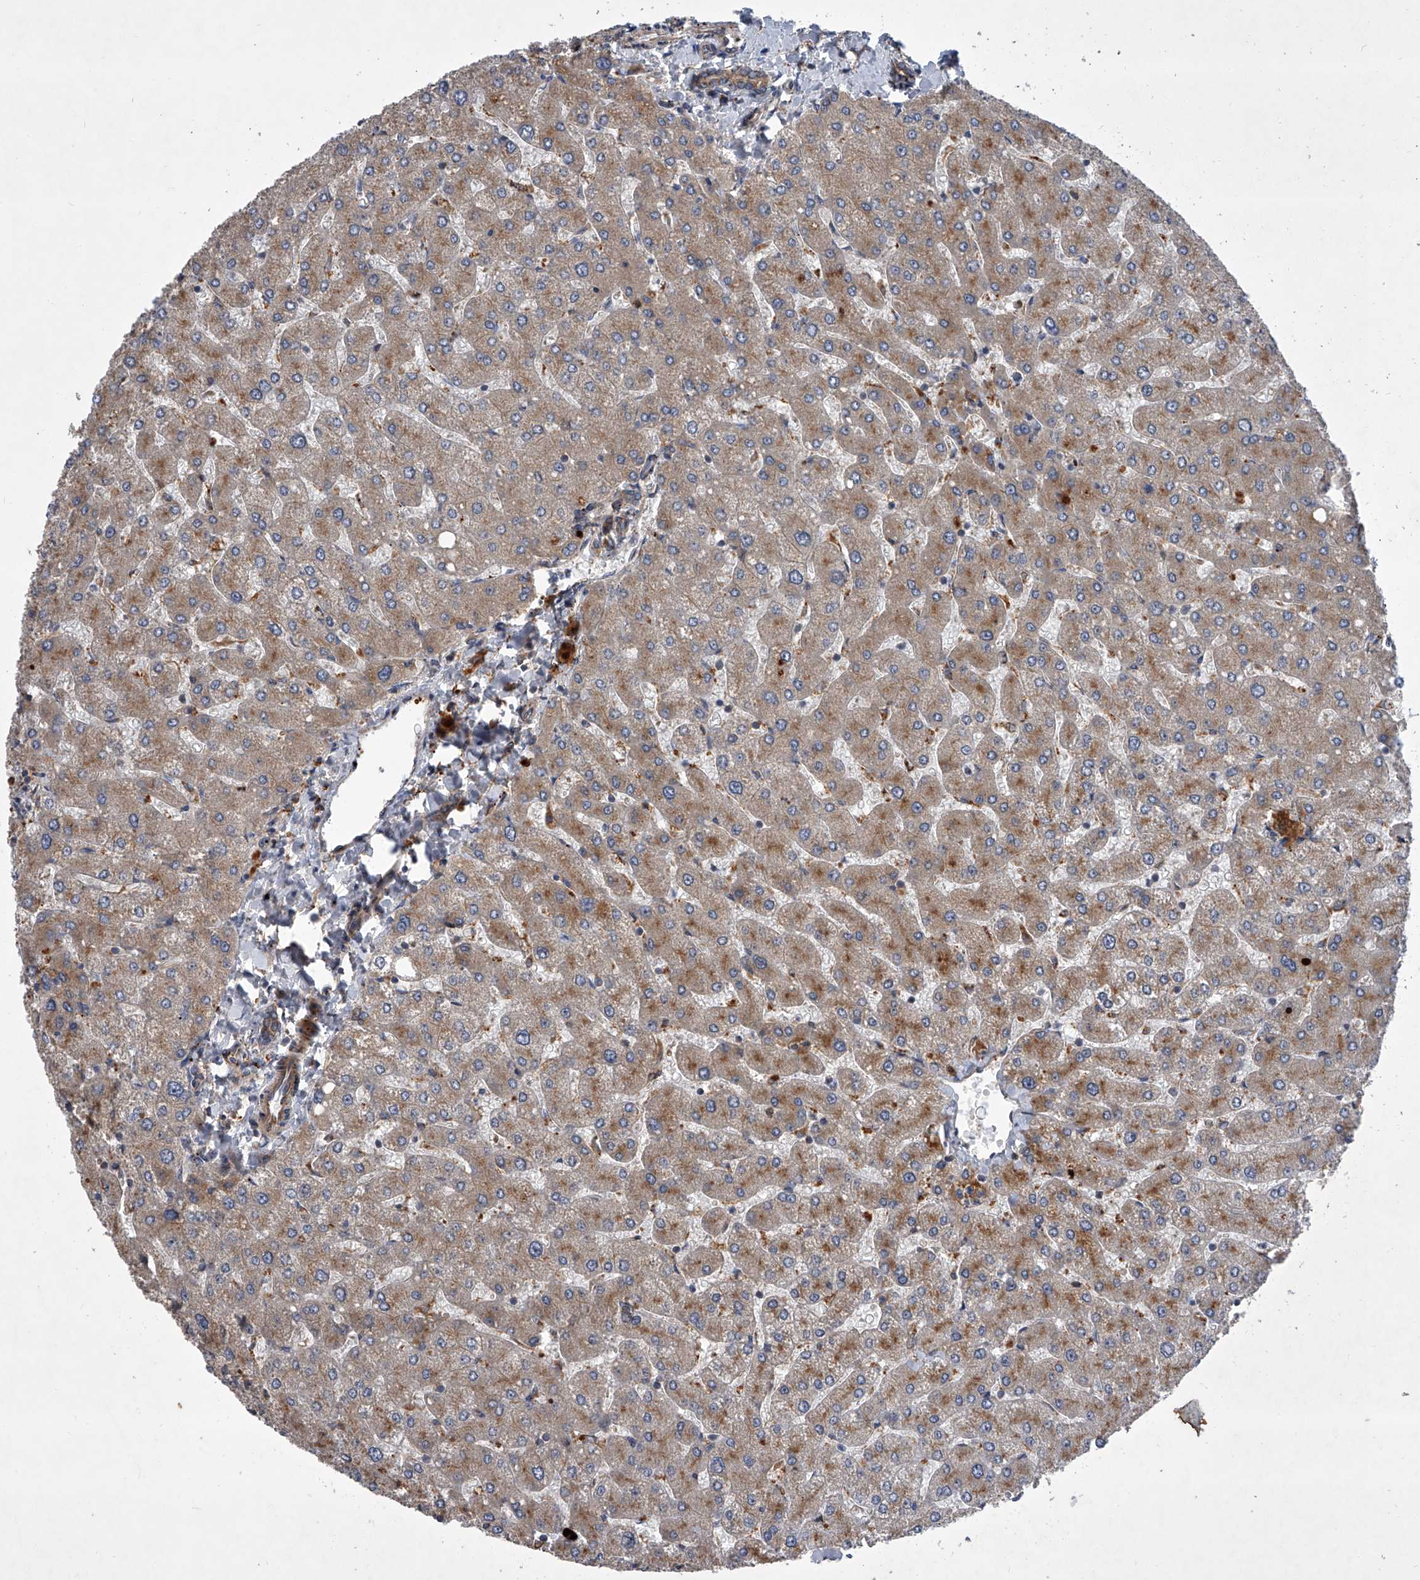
{"staining": {"intensity": "moderate", "quantity": ">75%", "location": "cytoplasmic/membranous"}, "tissue": "liver", "cell_type": "Cholangiocytes", "image_type": "normal", "snomed": [{"axis": "morphology", "description": "Normal tissue, NOS"}, {"axis": "topography", "description": "Liver"}], "caption": "DAB (3,3'-diaminobenzidine) immunohistochemical staining of unremarkable human liver reveals moderate cytoplasmic/membranous protein expression in approximately >75% of cholangiocytes. (IHC, brightfield microscopy, high magnification).", "gene": "USP47", "patient": {"sex": "male", "age": 55}}